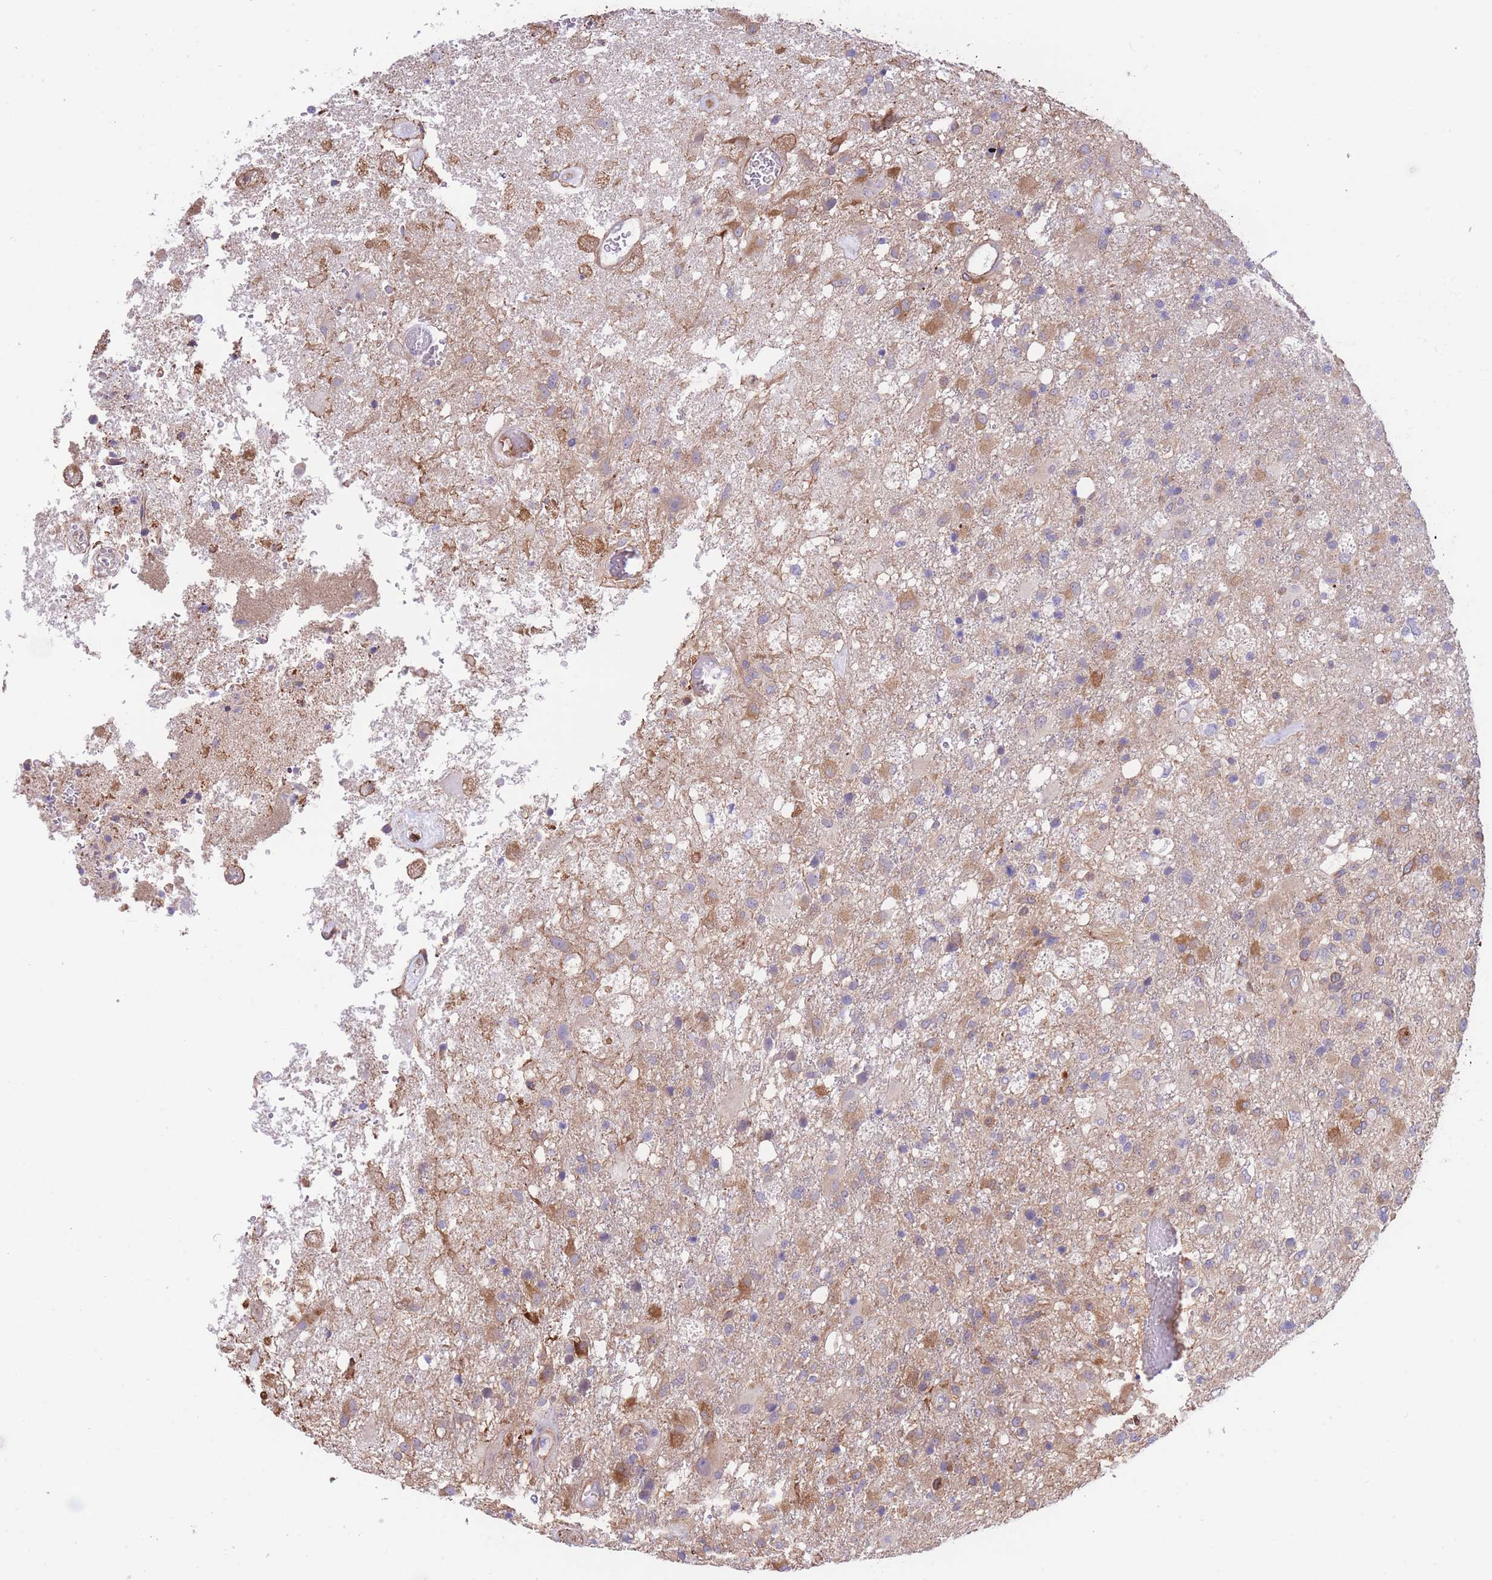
{"staining": {"intensity": "moderate", "quantity": "25%-75%", "location": "cytoplasmic/membranous"}, "tissue": "glioma", "cell_type": "Tumor cells", "image_type": "cancer", "snomed": [{"axis": "morphology", "description": "Glioma, malignant, High grade"}, {"axis": "topography", "description": "Brain"}], "caption": "Malignant glioma (high-grade) stained for a protein (brown) exhibits moderate cytoplasmic/membranous positive positivity in approximately 25%-75% of tumor cells.", "gene": "LRRN4CL", "patient": {"sex": "female", "age": 74}}